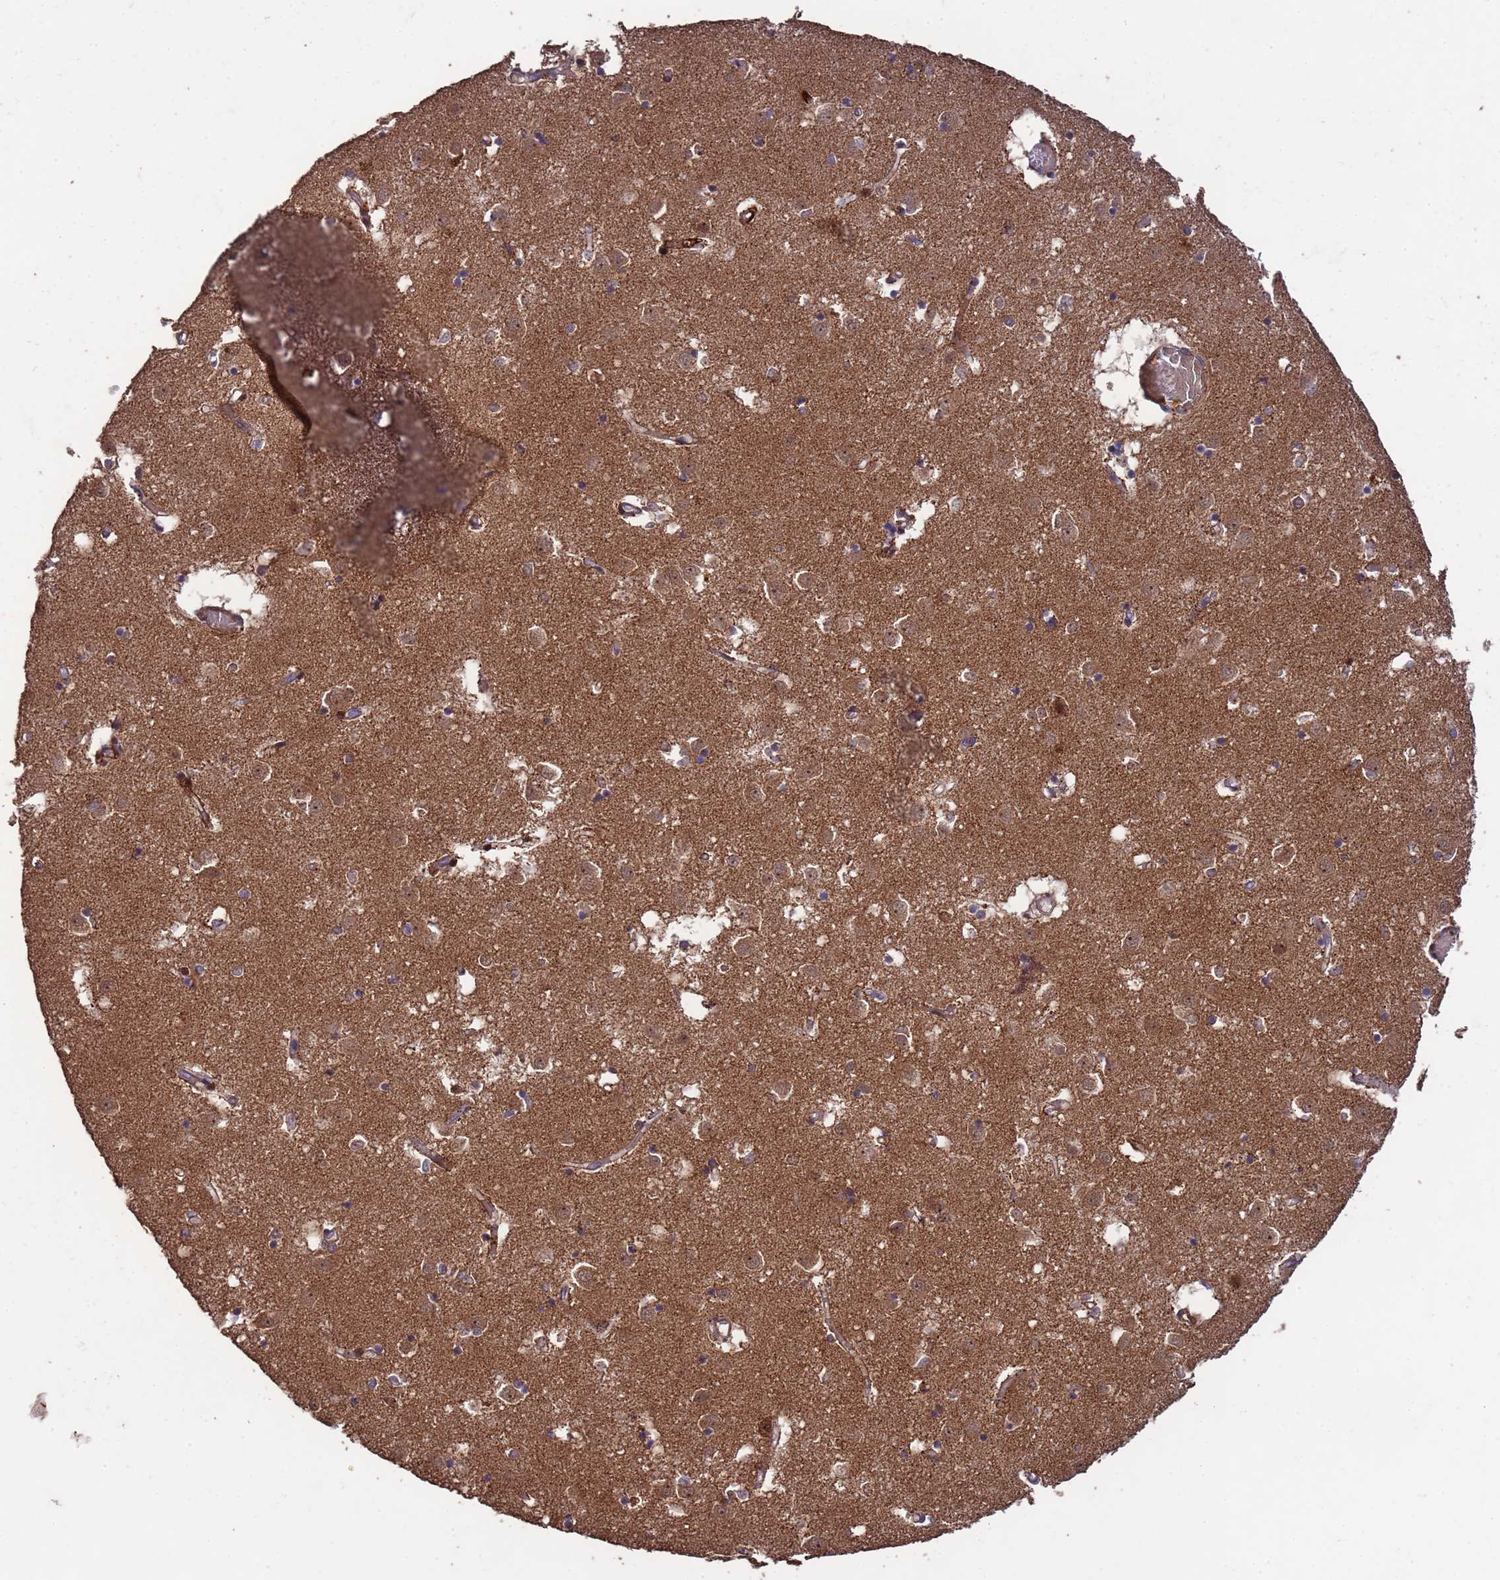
{"staining": {"intensity": "moderate", "quantity": "<25%", "location": "cytoplasmic/membranous"}, "tissue": "caudate", "cell_type": "Glial cells", "image_type": "normal", "snomed": [{"axis": "morphology", "description": "Normal tissue, NOS"}, {"axis": "topography", "description": "Lateral ventricle wall"}], "caption": "Glial cells show low levels of moderate cytoplasmic/membranous positivity in about <25% of cells in normal human caudate.", "gene": "CCDC184", "patient": {"sex": "male", "age": 70}}